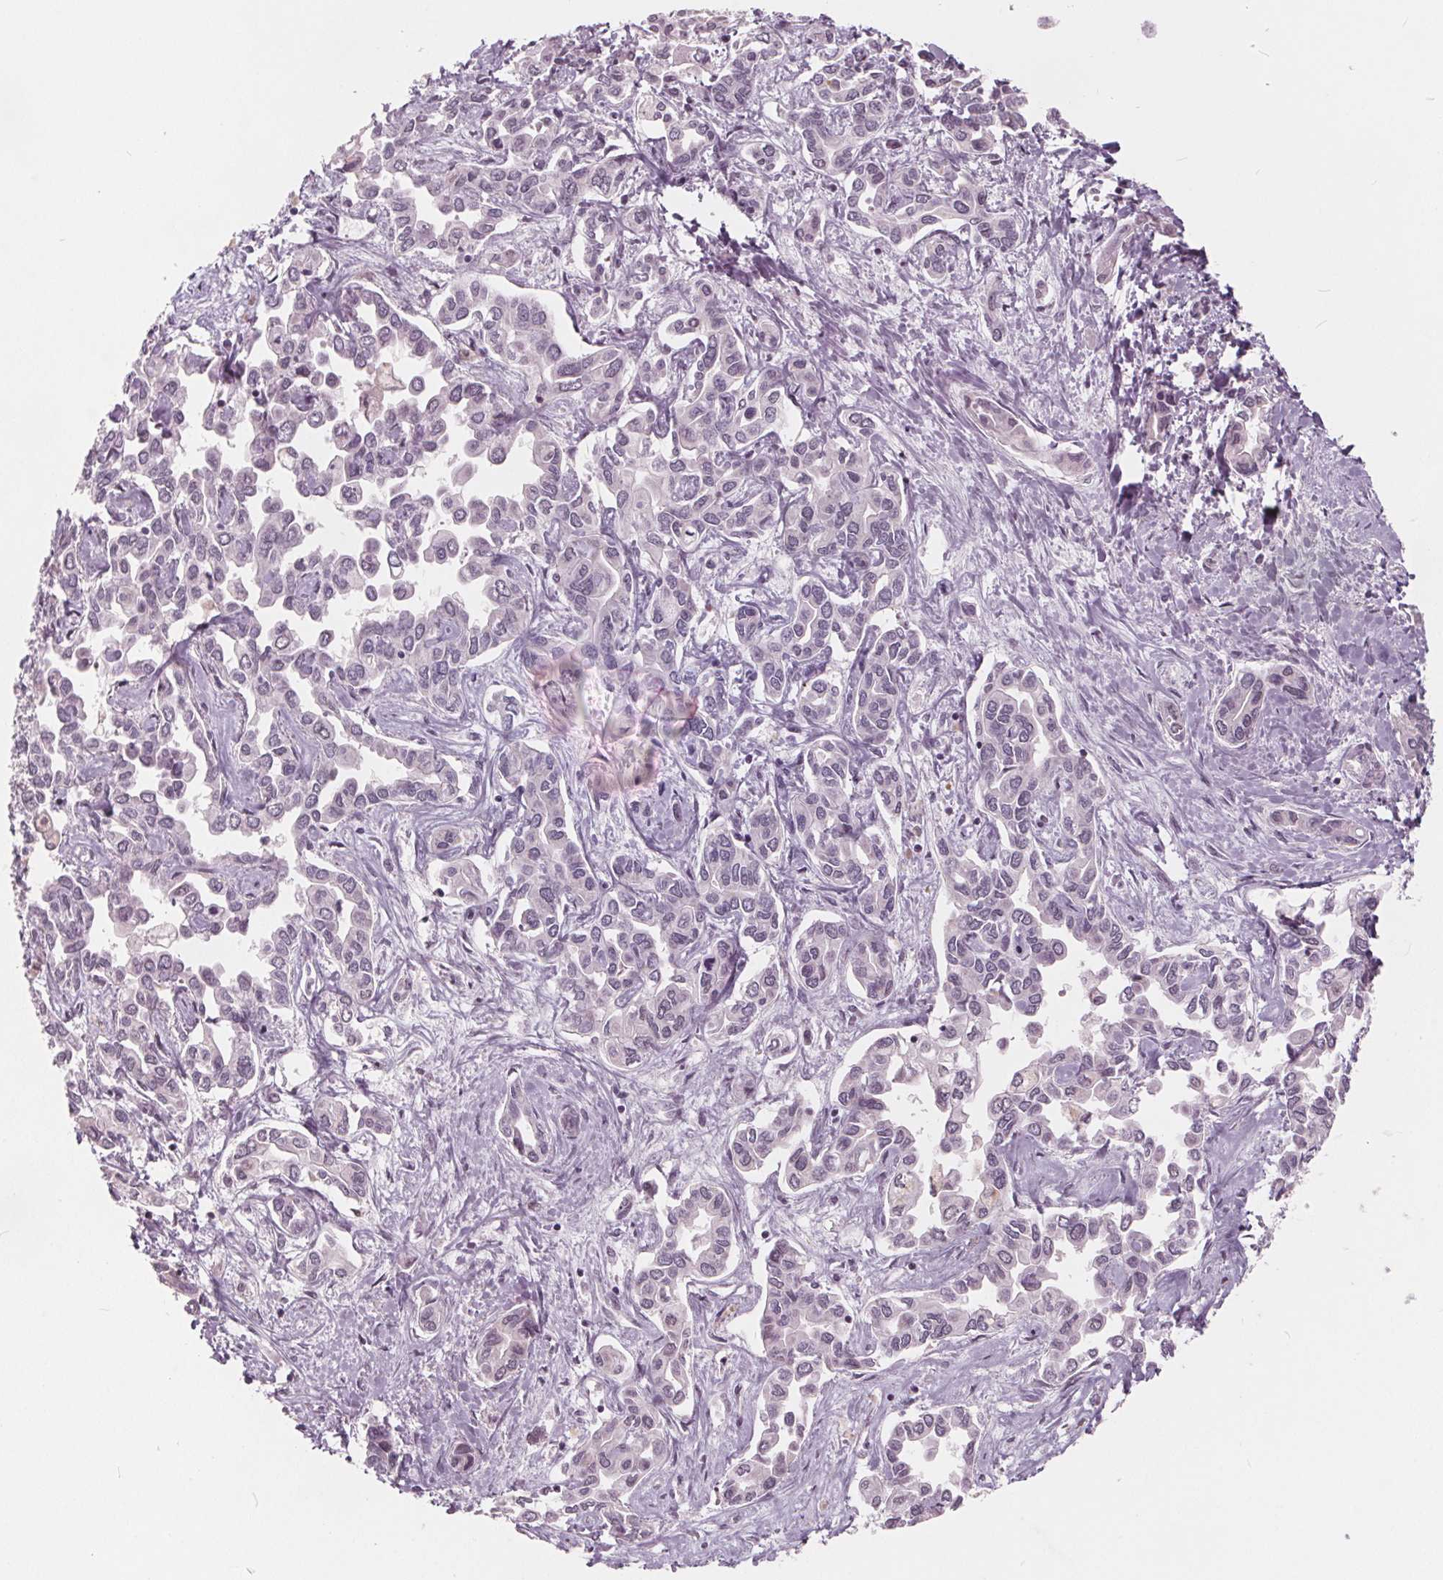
{"staining": {"intensity": "negative", "quantity": "none", "location": "none"}, "tissue": "liver cancer", "cell_type": "Tumor cells", "image_type": "cancer", "snomed": [{"axis": "morphology", "description": "Cholangiocarcinoma"}, {"axis": "topography", "description": "Liver"}], "caption": "This is an immunohistochemistry micrograph of human liver cancer (cholangiocarcinoma). There is no positivity in tumor cells.", "gene": "NUP210L", "patient": {"sex": "female", "age": 64}}